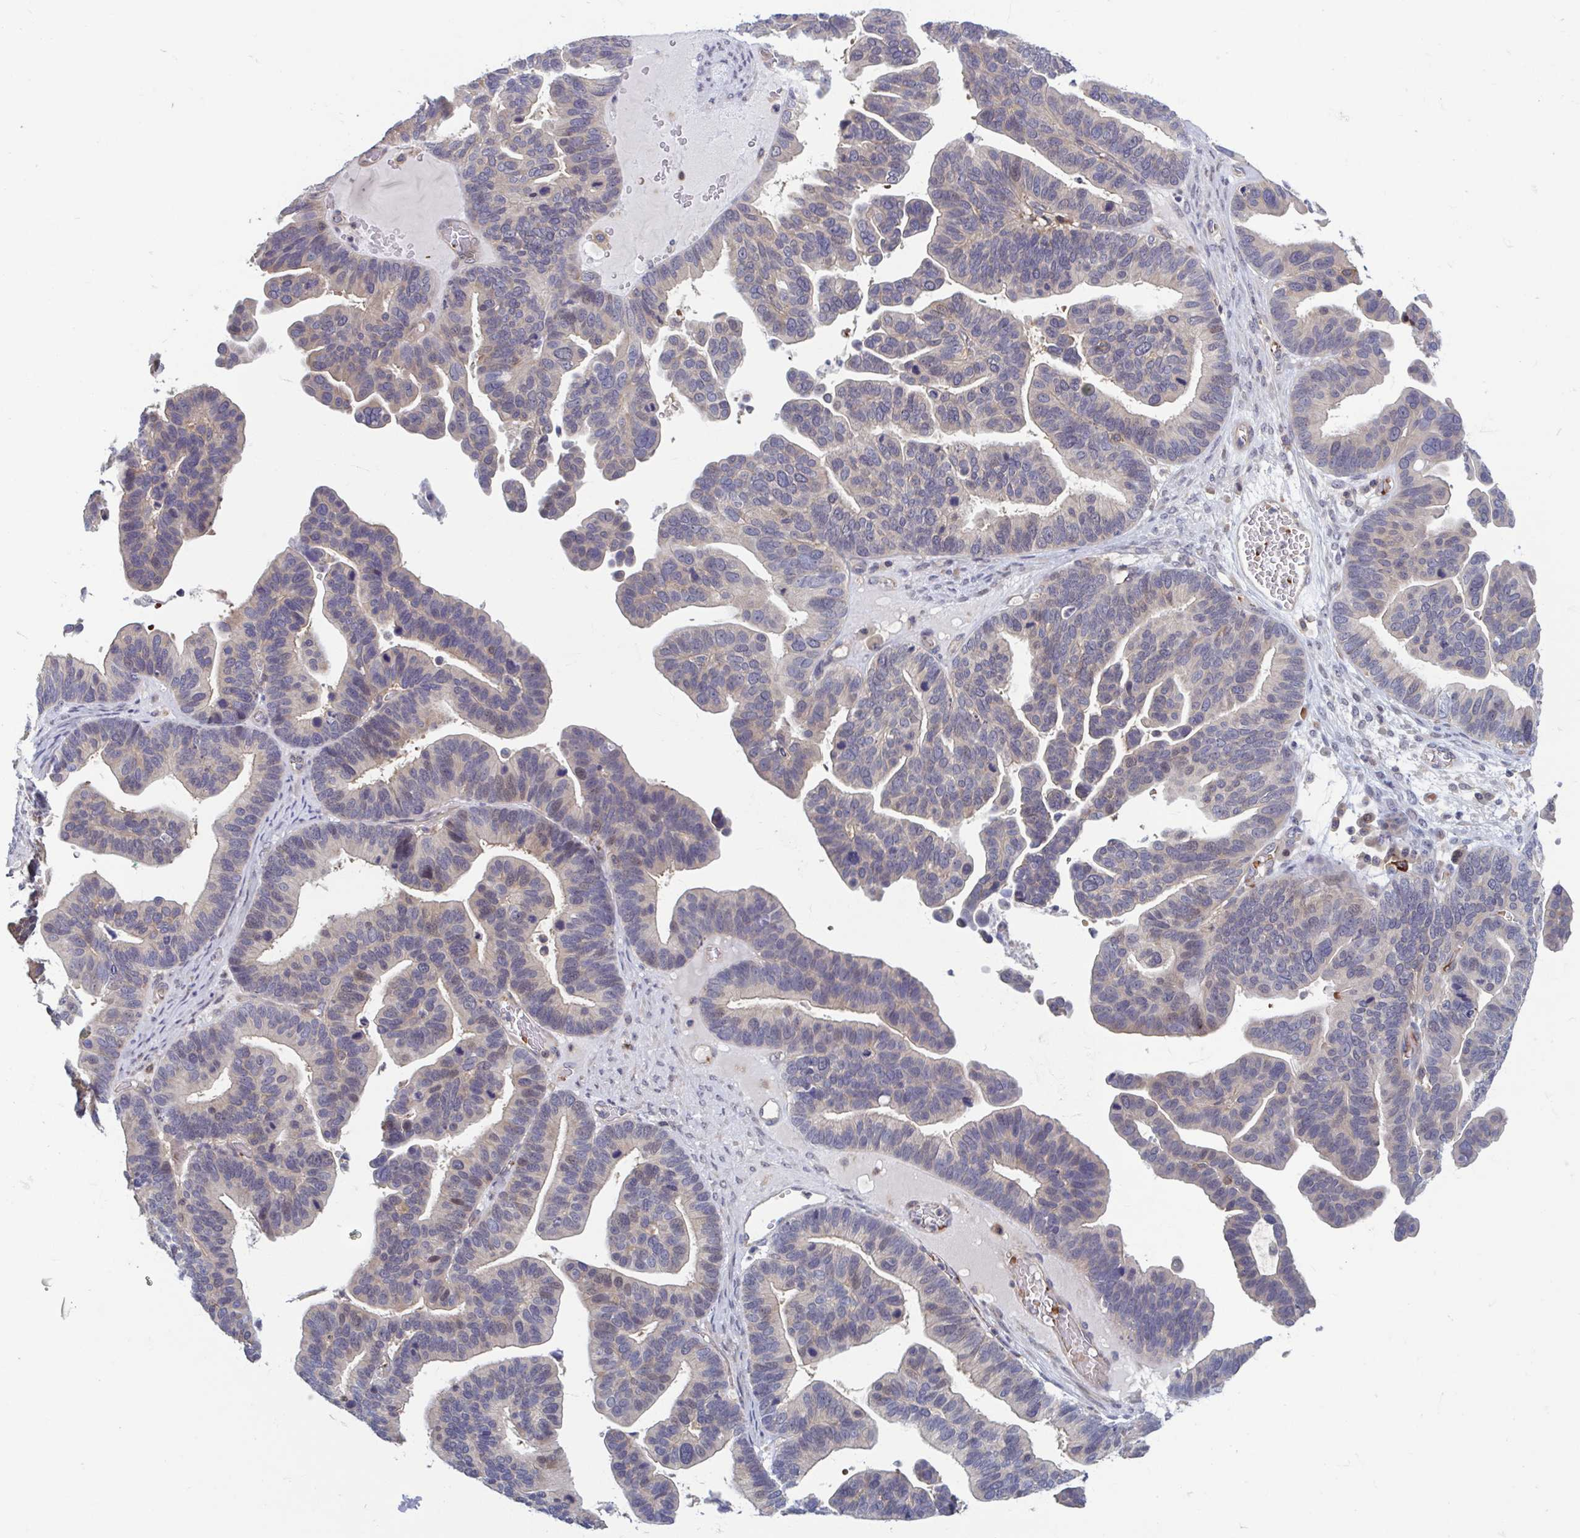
{"staining": {"intensity": "weak", "quantity": "<25%", "location": "cytoplasmic/membranous"}, "tissue": "ovarian cancer", "cell_type": "Tumor cells", "image_type": "cancer", "snomed": [{"axis": "morphology", "description": "Cystadenocarcinoma, serous, NOS"}, {"axis": "topography", "description": "Ovary"}], "caption": "This is an IHC image of serous cystadenocarcinoma (ovarian). There is no positivity in tumor cells.", "gene": "LRRC38", "patient": {"sex": "female", "age": 56}}